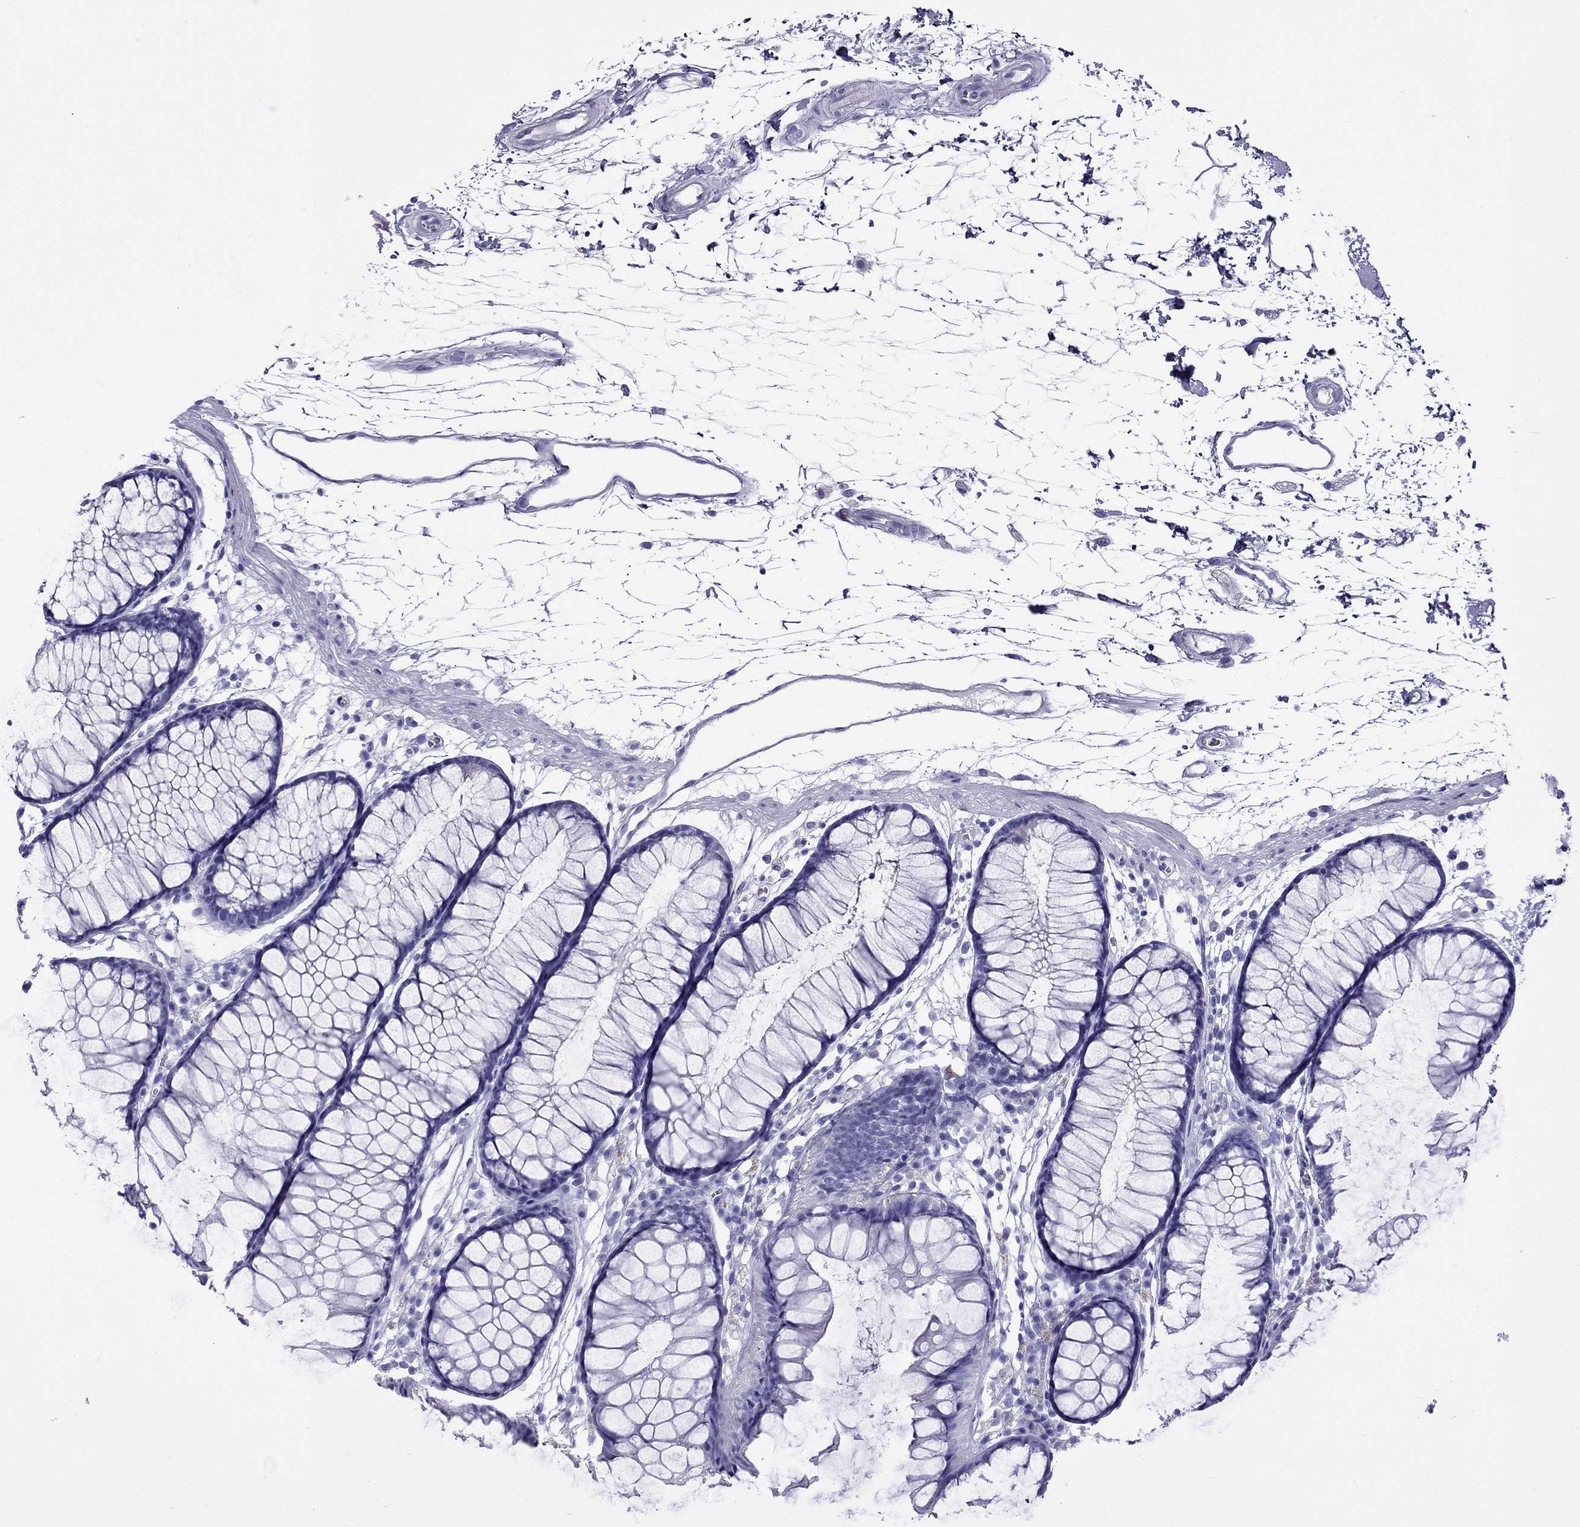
{"staining": {"intensity": "negative", "quantity": "none", "location": "none"}, "tissue": "colon", "cell_type": "Endothelial cells", "image_type": "normal", "snomed": [{"axis": "morphology", "description": "Normal tissue, NOS"}, {"axis": "morphology", "description": "Adenocarcinoma, NOS"}, {"axis": "topography", "description": "Colon"}], "caption": "DAB immunohistochemical staining of normal colon reveals no significant positivity in endothelial cells. (DAB immunohistochemistry, high magnification).", "gene": "CRYBA1", "patient": {"sex": "male", "age": 65}}